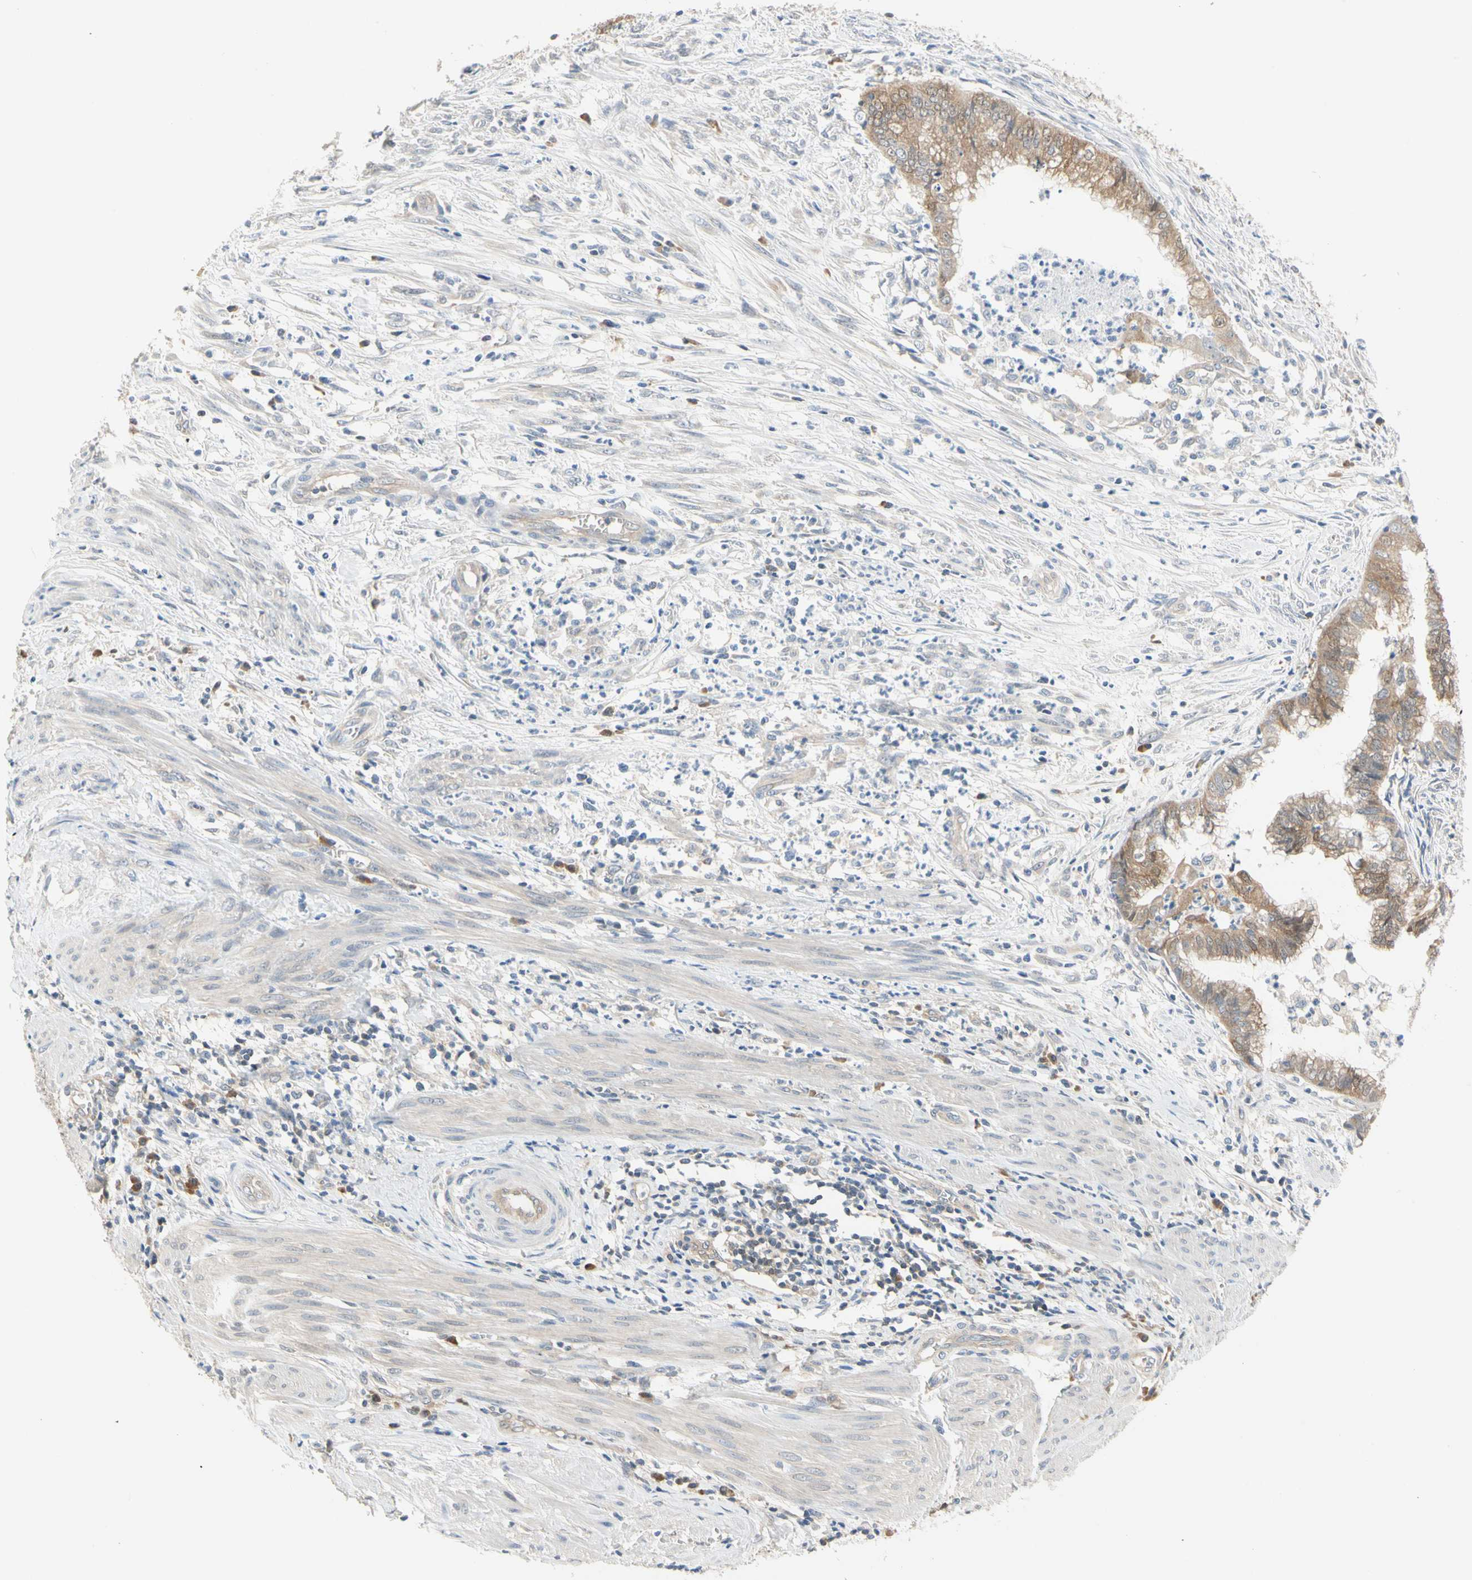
{"staining": {"intensity": "moderate", "quantity": ">75%", "location": "cytoplasmic/membranous"}, "tissue": "endometrial cancer", "cell_type": "Tumor cells", "image_type": "cancer", "snomed": [{"axis": "morphology", "description": "Necrosis, NOS"}, {"axis": "morphology", "description": "Adenocarcinoma, NOS"}, {"axis": "topography", "description": "Endometrium"}], "caption": "This image displays immunohistochemistry staining of endometrial cancer, with medium moderate cytoplasmic/membranous expression in approximately >75% of tumor cells.", "gene": "MPI", "patient": {"sex": "female", "age": 79}}